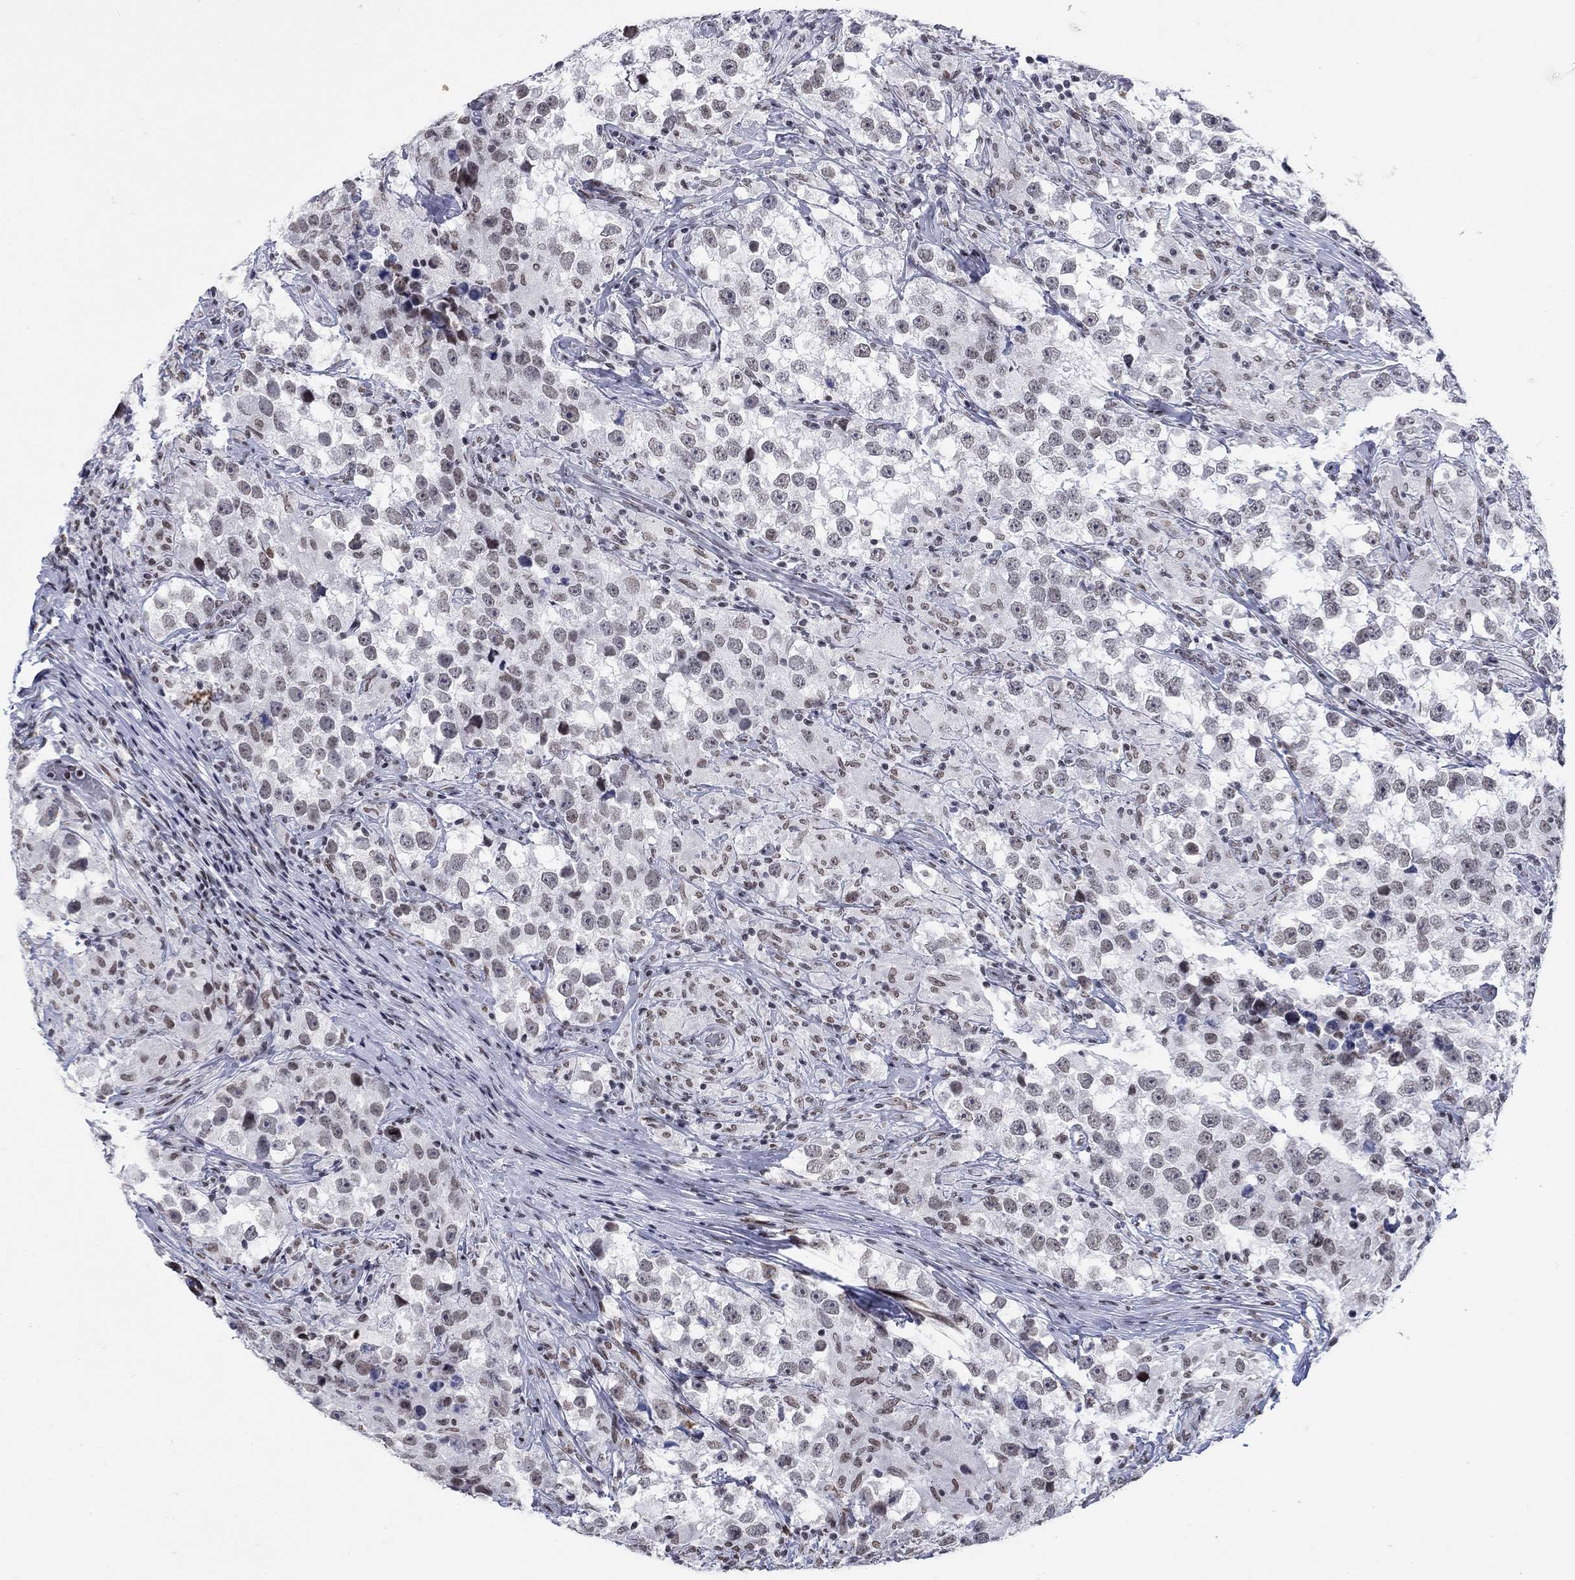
{"staining": {"intensity": "negative", "quantity": "none", "location": "none"}, "tissue": "testis cancer", "cell_type": "Tumor cells", "image_type": "cancer", "snomed": [{"axis": "morphology", "description": "Seminoma, NOS"}, {"axis": "topography", "description": "Testis"}], "caption": "IHC of human testis cancer shows no positivity in tumor cells. Nuclei are stained in blue.", "gene": "NPAS3", "patient": {"sex": "male", "age": 46}}